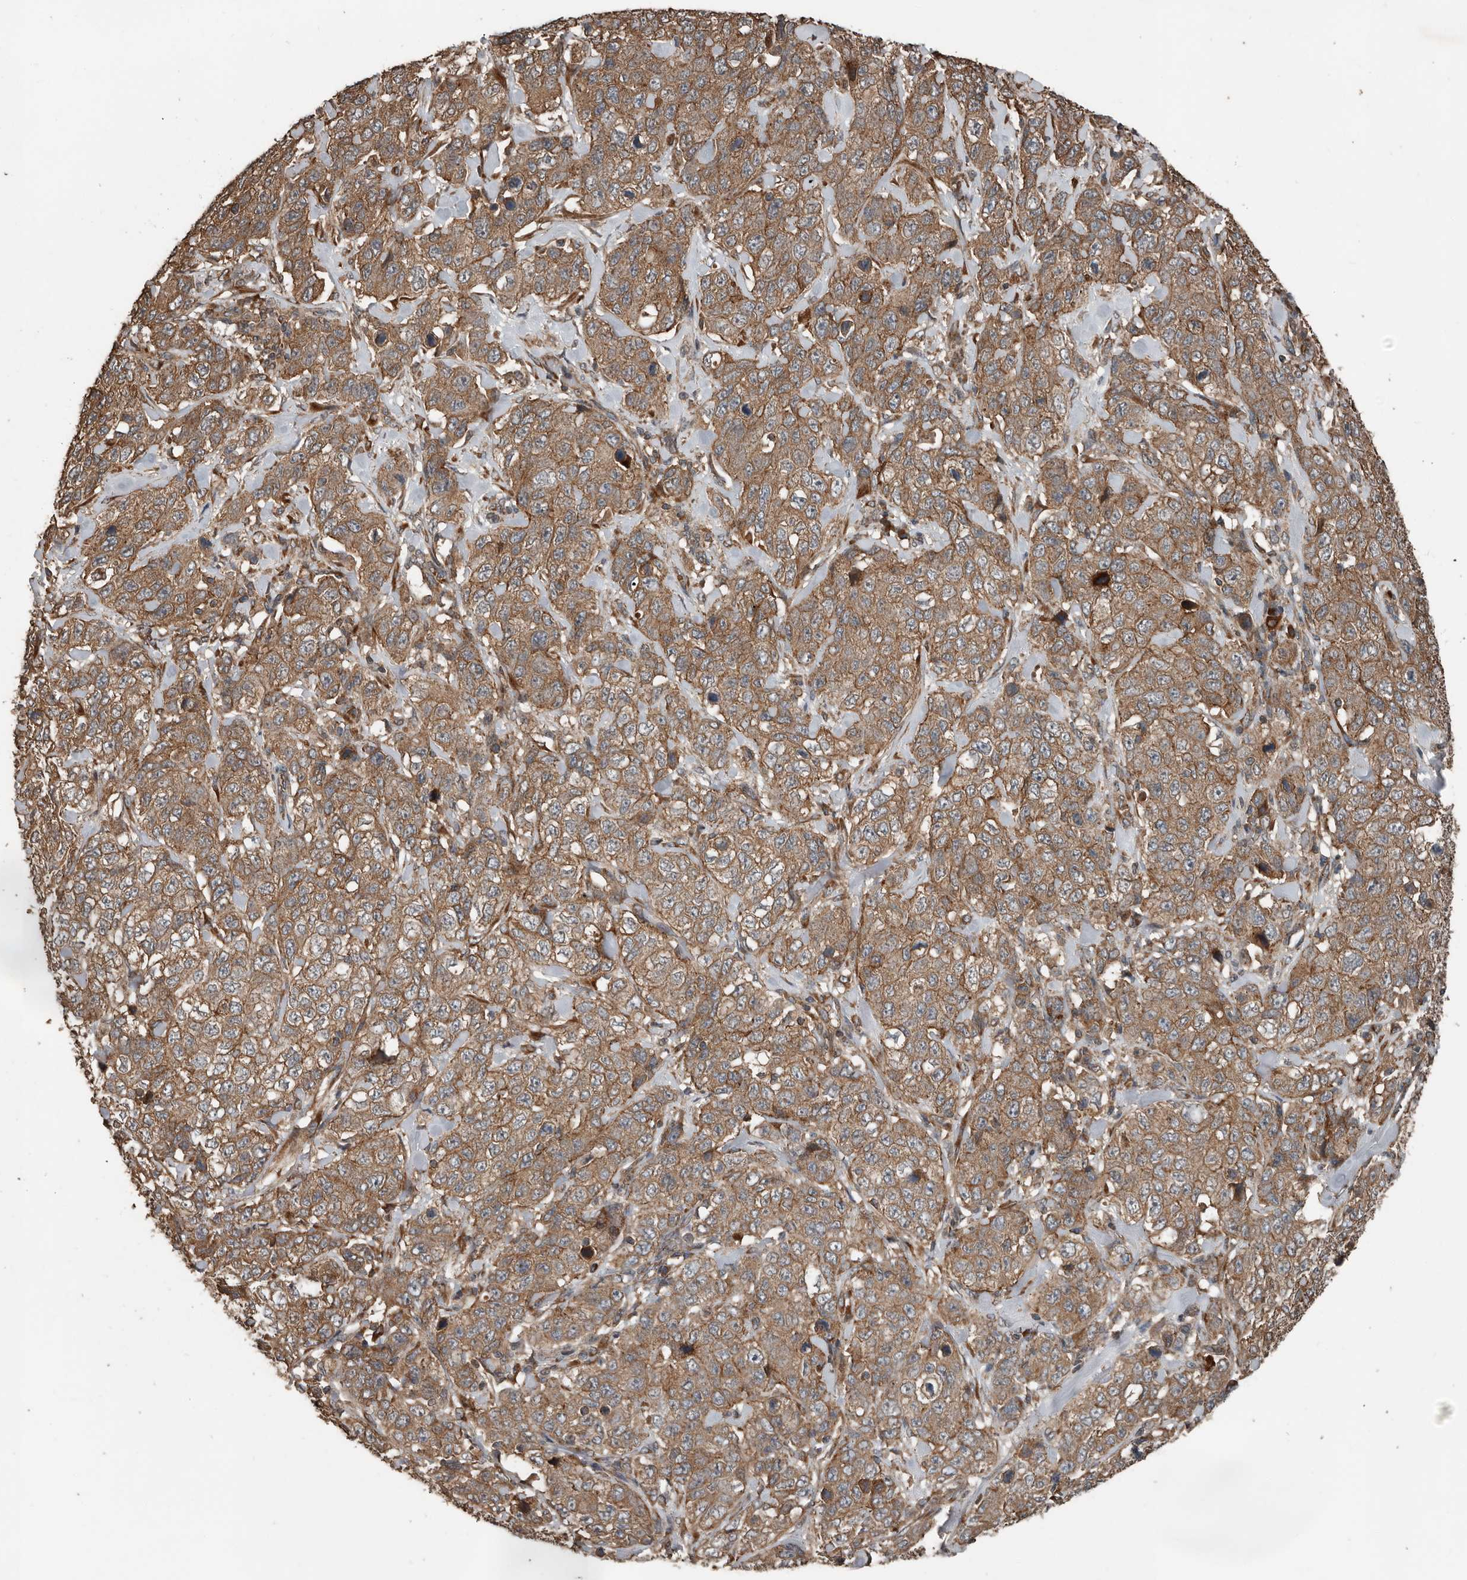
{"staining": {"intensity": "moderate", "quantity": ">75%", "location": "cytoplasmic/membranous"}, "tissue": "stomach cancer", "cell_type": "Tumor cells", "image_type": "cancer", "snomed": [{"axis": "morphology", "description": "Adenocarcinoma, NOS"}, {"axis": "topography", "description": "Stomach"}], "caption": "There is medium levels of moderate cytoplasmic/membranous positivity in tumor cells of adenocarcinoma (stomach), as demonstrated by immunohistochemical staining (brown color).", "gene": "RNF207", "patient": {"sex": "male", "age": 48}}